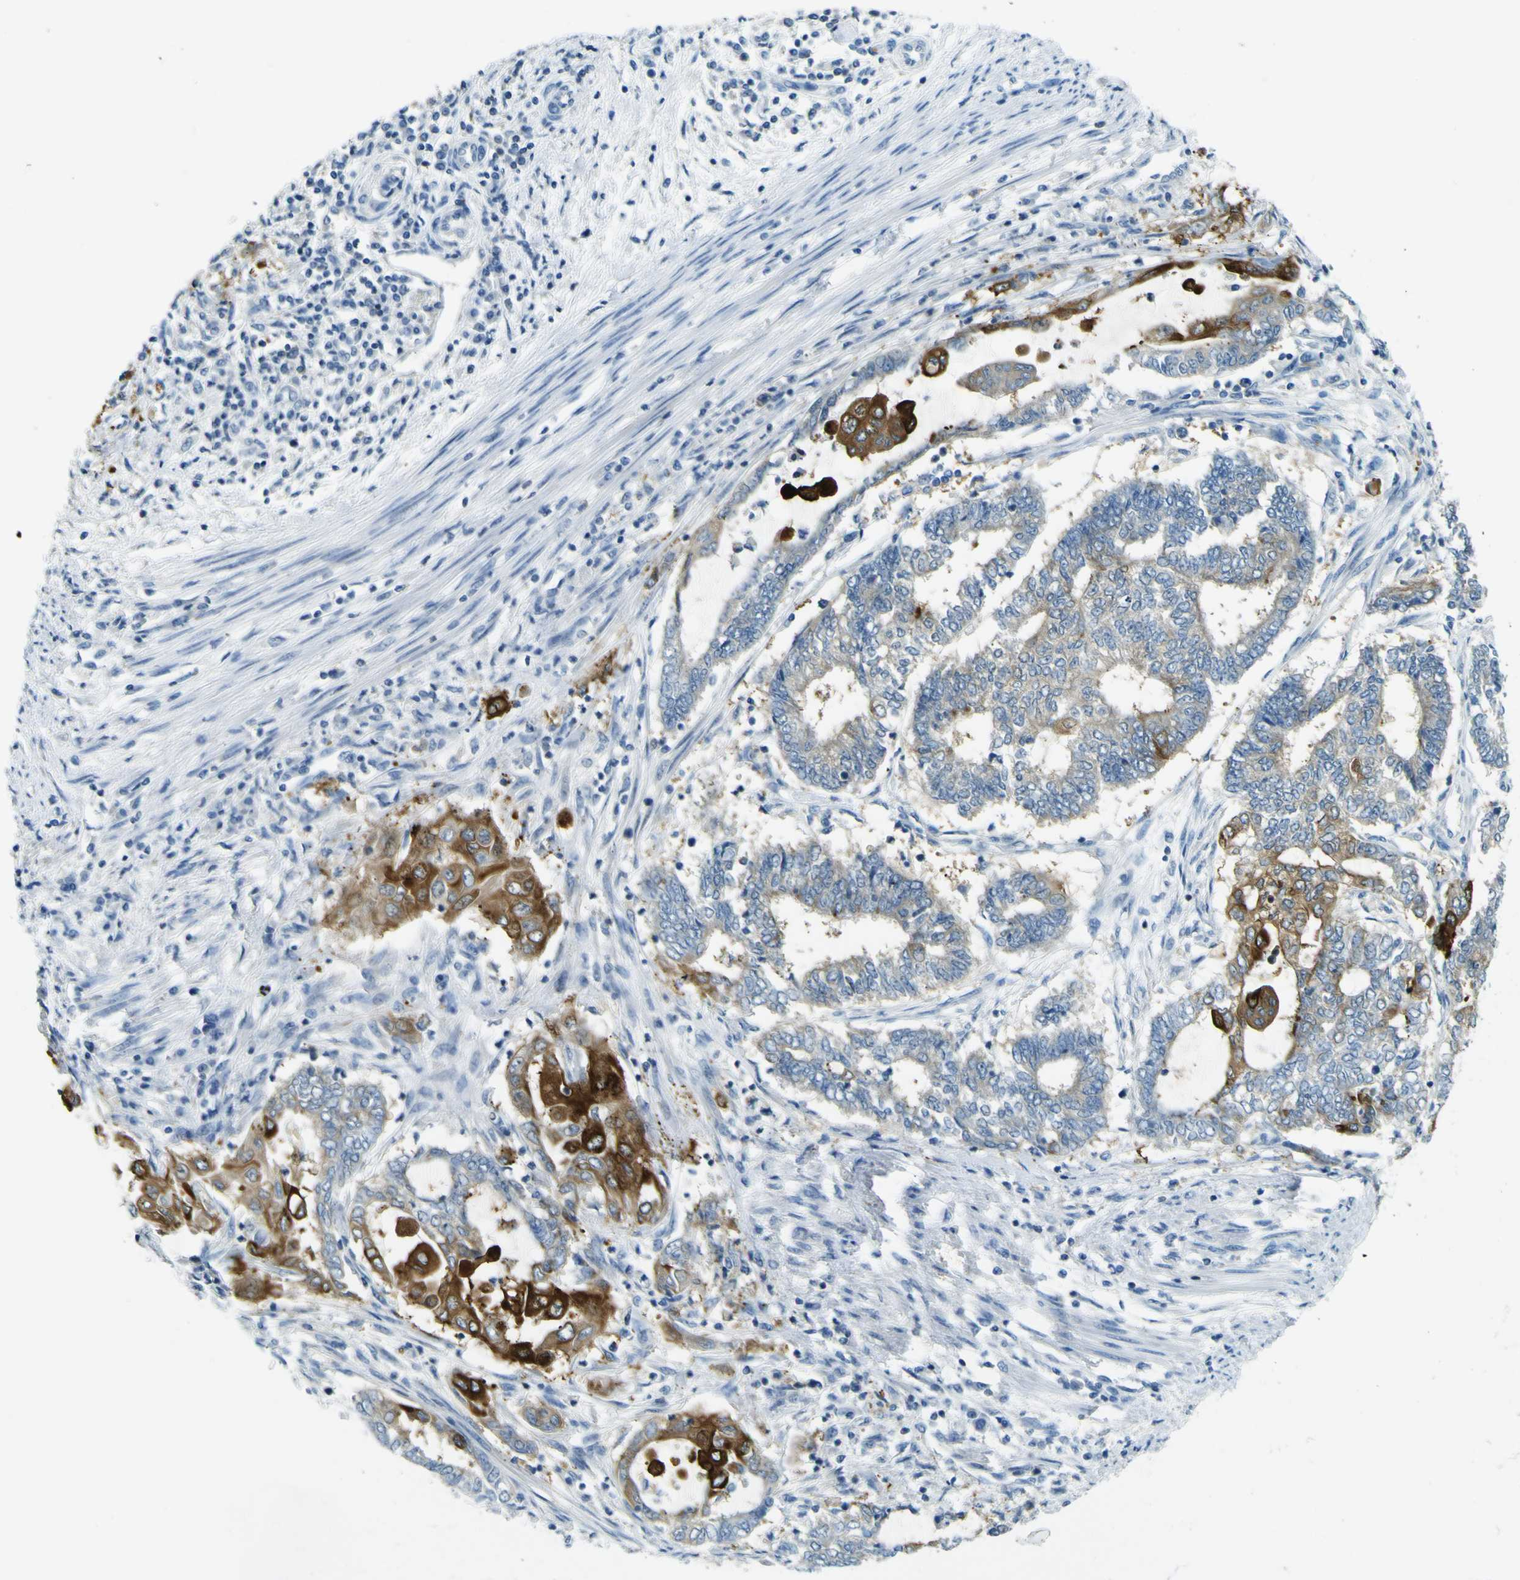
{"staining": {"intensity": "strong", "quantity": "<25%", "location": "cytoplasmic/membranous"}, "tissue": "endometrial cancer", "cell_type": "Tumor cells", "image_type": "cancer", "snomed": [{"axis": "morphology", "description": "Adenocarcinoma, NOS"}, {"axis": "topography", "description": "Uterus"}, {"axis": "topography", "description": "Endometrium"}], "caption": "An immunohistochemistry (IHC) photomicrograph of tumor tissue is shown. Protein staining in brown highlights strong cytoplasmic/membranous positivity in adenocarcinoma (endometrial) within tumor cells.", "gene": "SORCS1", "patient": {"sex": "female", "age": 70}}